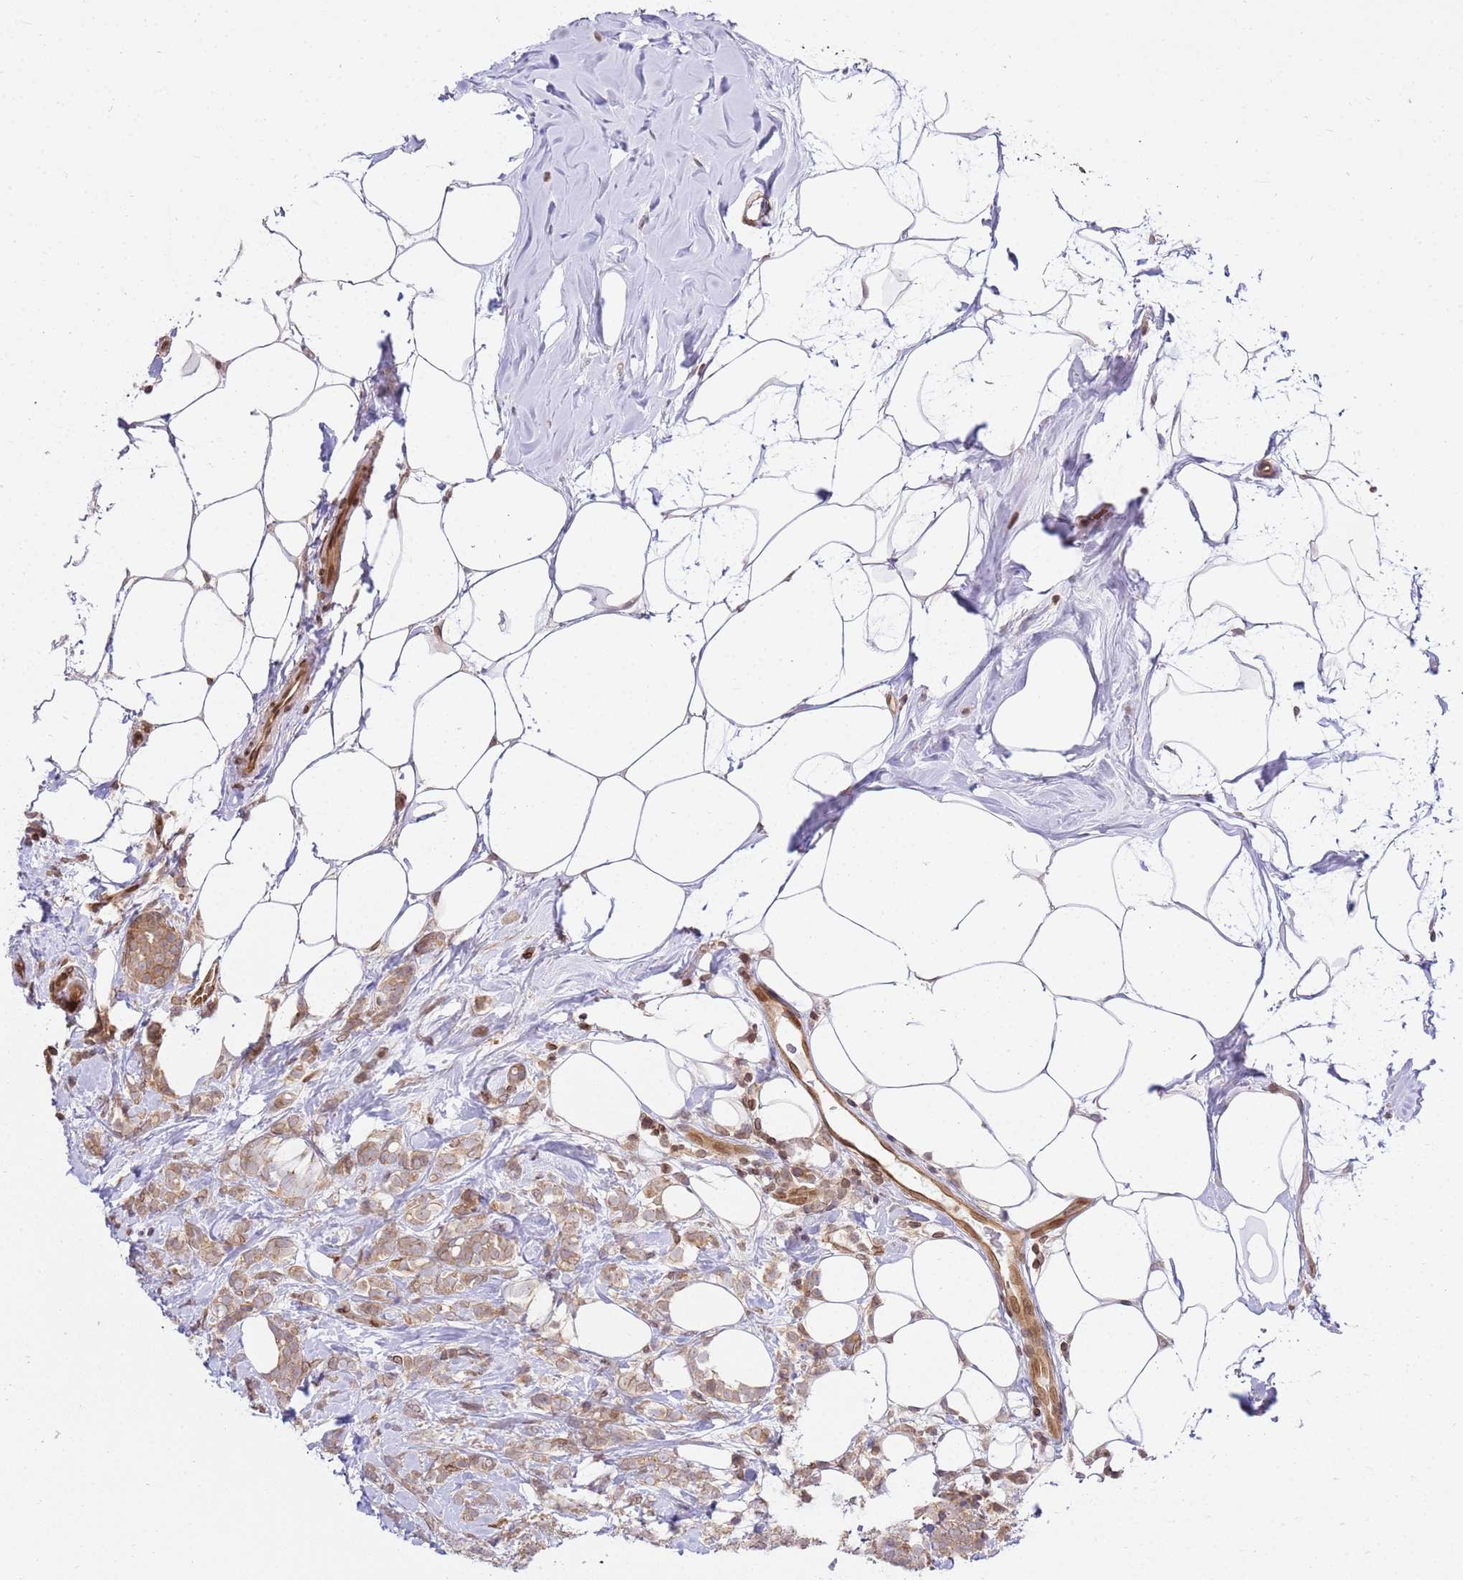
{"staining": {"intensity": "weak", "quantity": ">75%", "location": "cytoplasmic/membranous"}, "tissue": "breast cancer", "cell_type": "Tumor cells", "image_type": "cancer", "snomed": [{"axis": "morphology", "description": "Lobular carcinoma"}, {"axis": "topography", "description": "Breast"}], "caption": "The immunohistochemical stain highlights weak cytoplasmic/membranous positivity in tumor cells of breast cancer tissue.", "gene": "TRIM37", "patient": {"sex": "female", "age": 58}}